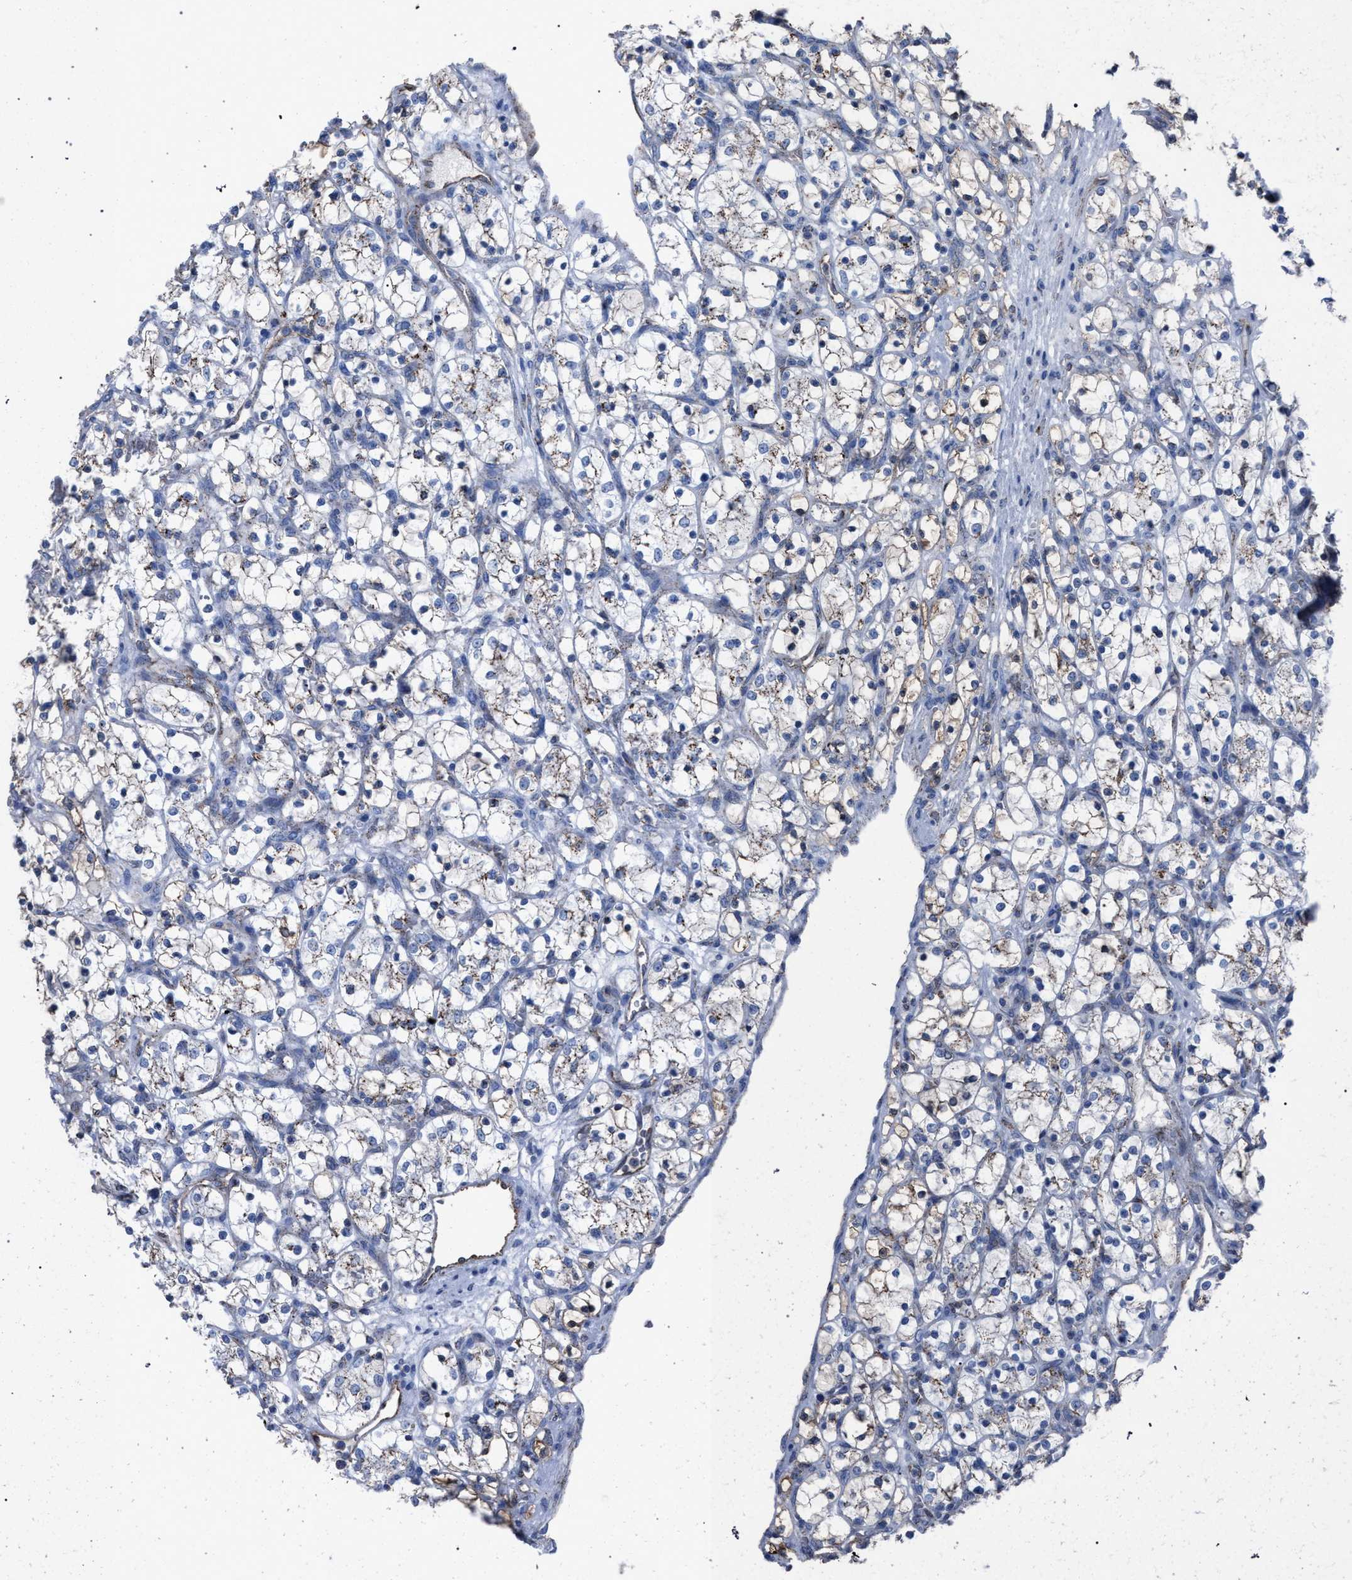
{"staining": {"intensity": "weak", "quantity": "25%-75%", "location": "cytoplasmic/membranous"}, "tissue": "renal cancer", "cell_type": "Tumor cells", "image_type": "cancer", "snomed": [{"axis": "morphology", "description": "Adenocarcinoma, NOS"}, {"axis": "topography", "description": "Kidney"}], "caption": "Human renal adenocarcinoma stained for a protein (brown) exhibits weak cytoplasmic/membranous positive staining in approximately 25%-75% of tumor cells.", "gene": "HSD17B4", "patient": {"sex": "female", "age": 69}}